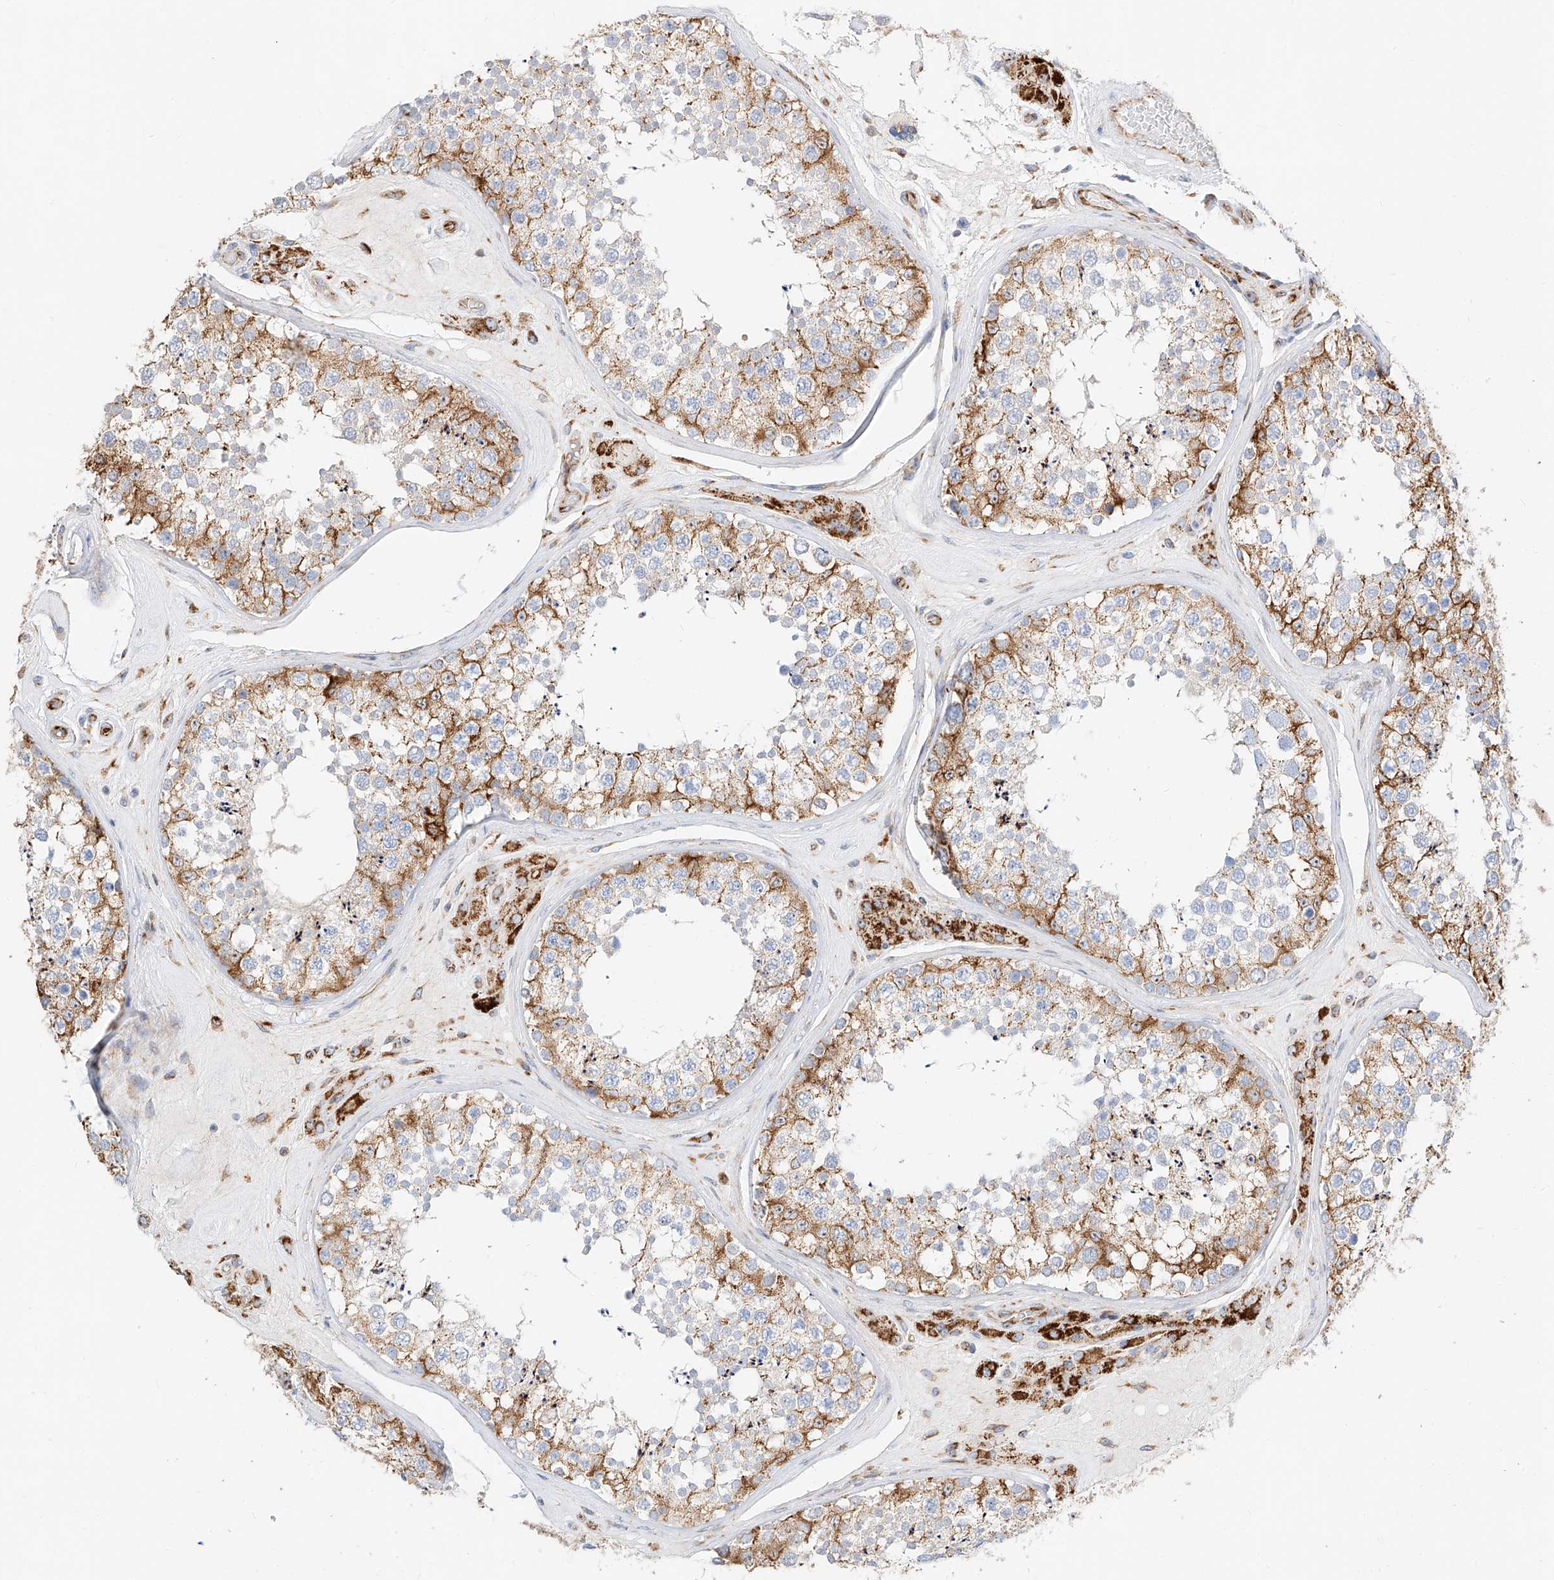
{"staining": {"intensity": "moderate", "quantity": "25%-75%", "location": "cytoplasmic/membranous"}, "tissue": "testis", "cell_type": "Cells in seminiferous ducts", "image_type": "normal", "snomed": [{"axis": "morphology", "description": "Normal tissue, NOS"}, {"axis": "topography", "description": "Testis"}], "caption": "Benign testis displays moderate cytoplasmic/membranous staining in approximately 25%-75% of cells in seminiferous ducts Immunohistochemistry (ihc) stains the protein of interest in brown and the nuclei are stained blue..", "gene": "CST9", "patient": {"sex": "male", "age": 46}}